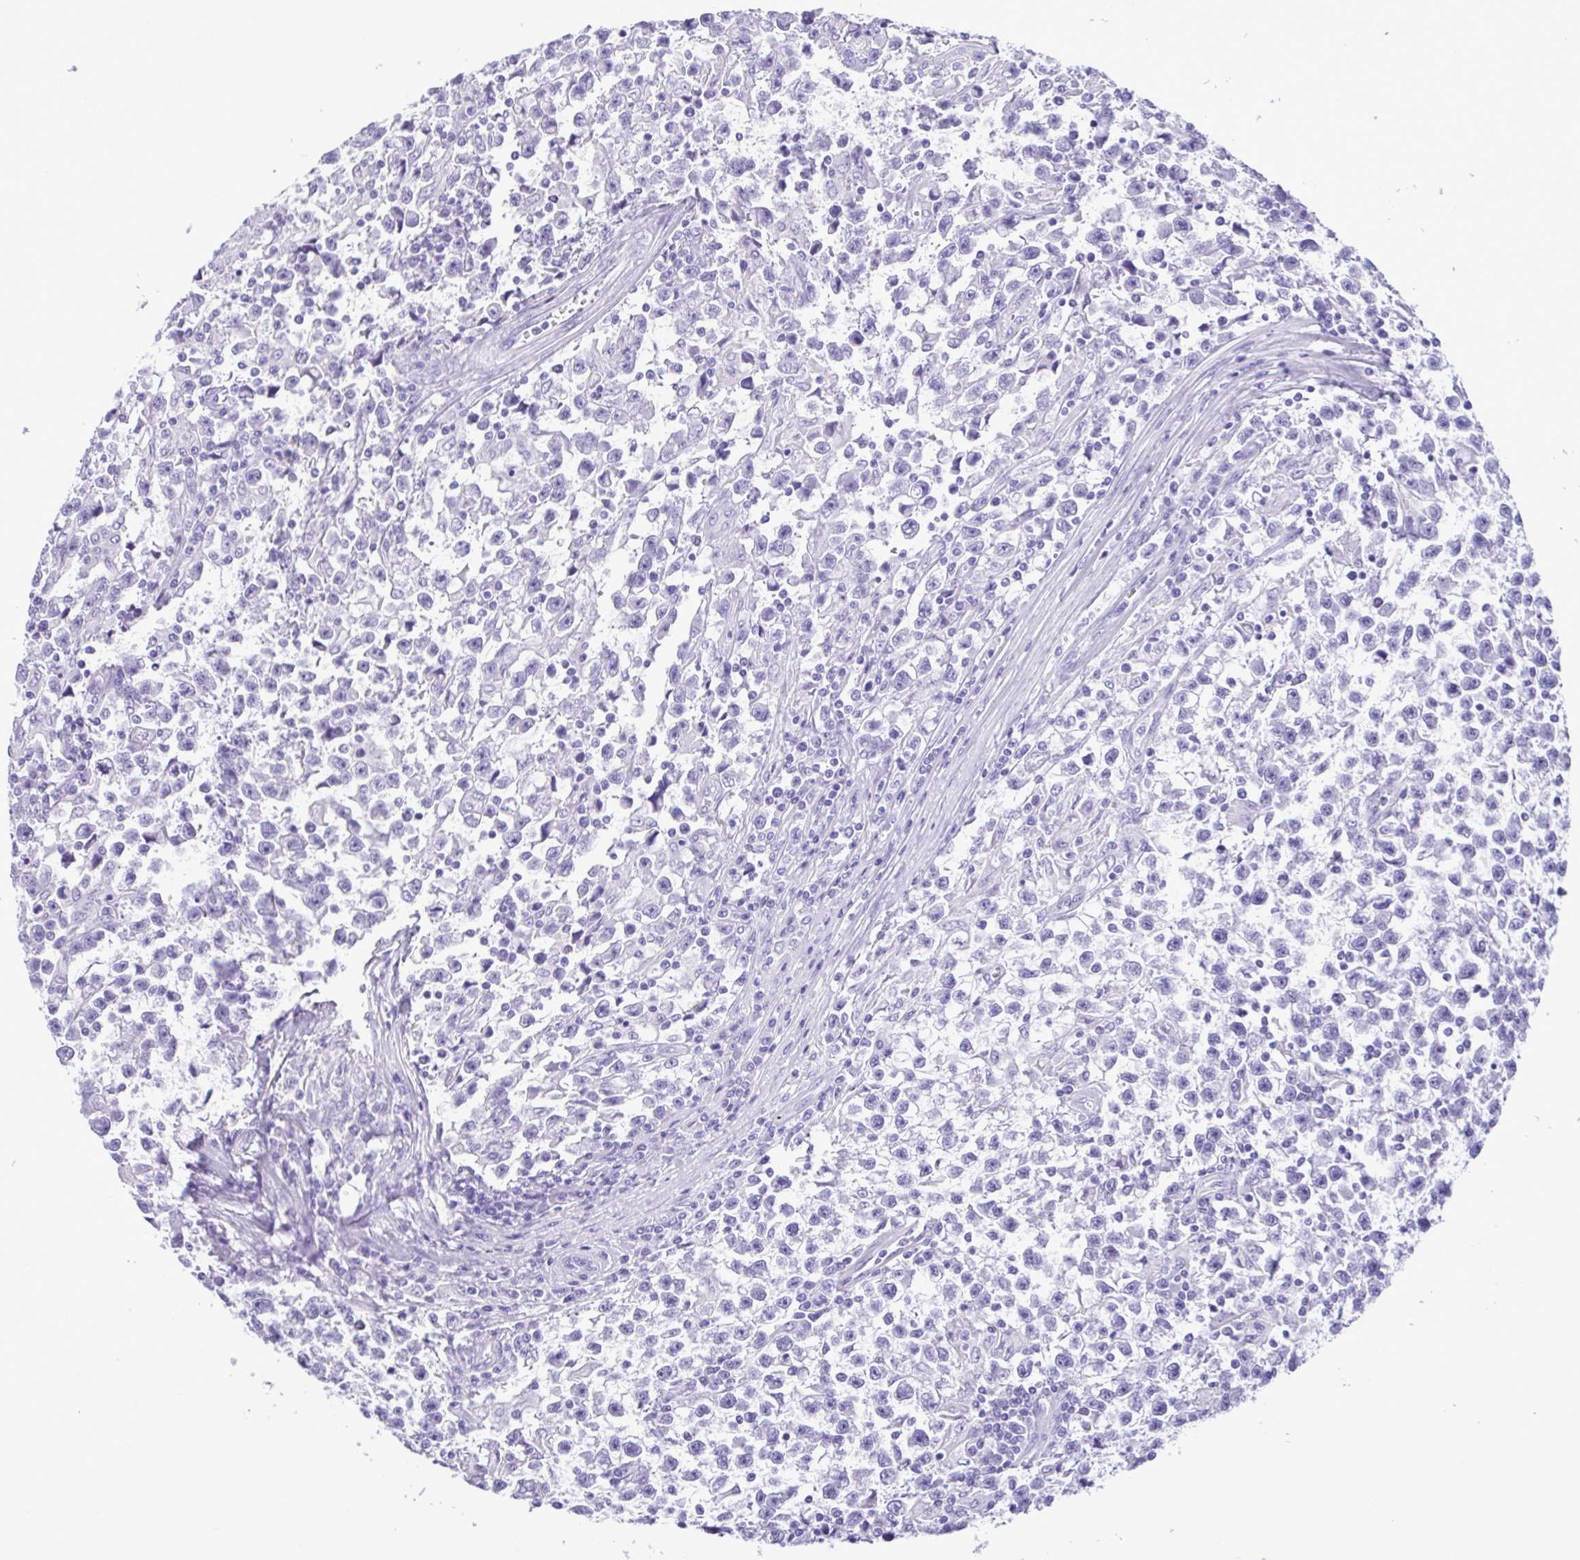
{"staining": {"intensity": "negative", "quantity": "none", "location": "none"}, "tissue": "testis cancer", "cell_type": "Tumor cells", "image_type": "cancer", "snomed": [{"axis": "morphology", "description": "Seminoma, NOS"}, {"axis": "topography", "description": "Testis"}], "caption": "Photomicrograph shows no significant protein positivity in tumor cells of seminoma (testis).", "gene": "CBY2", "patient": {"sex": "male", "age": 31}}